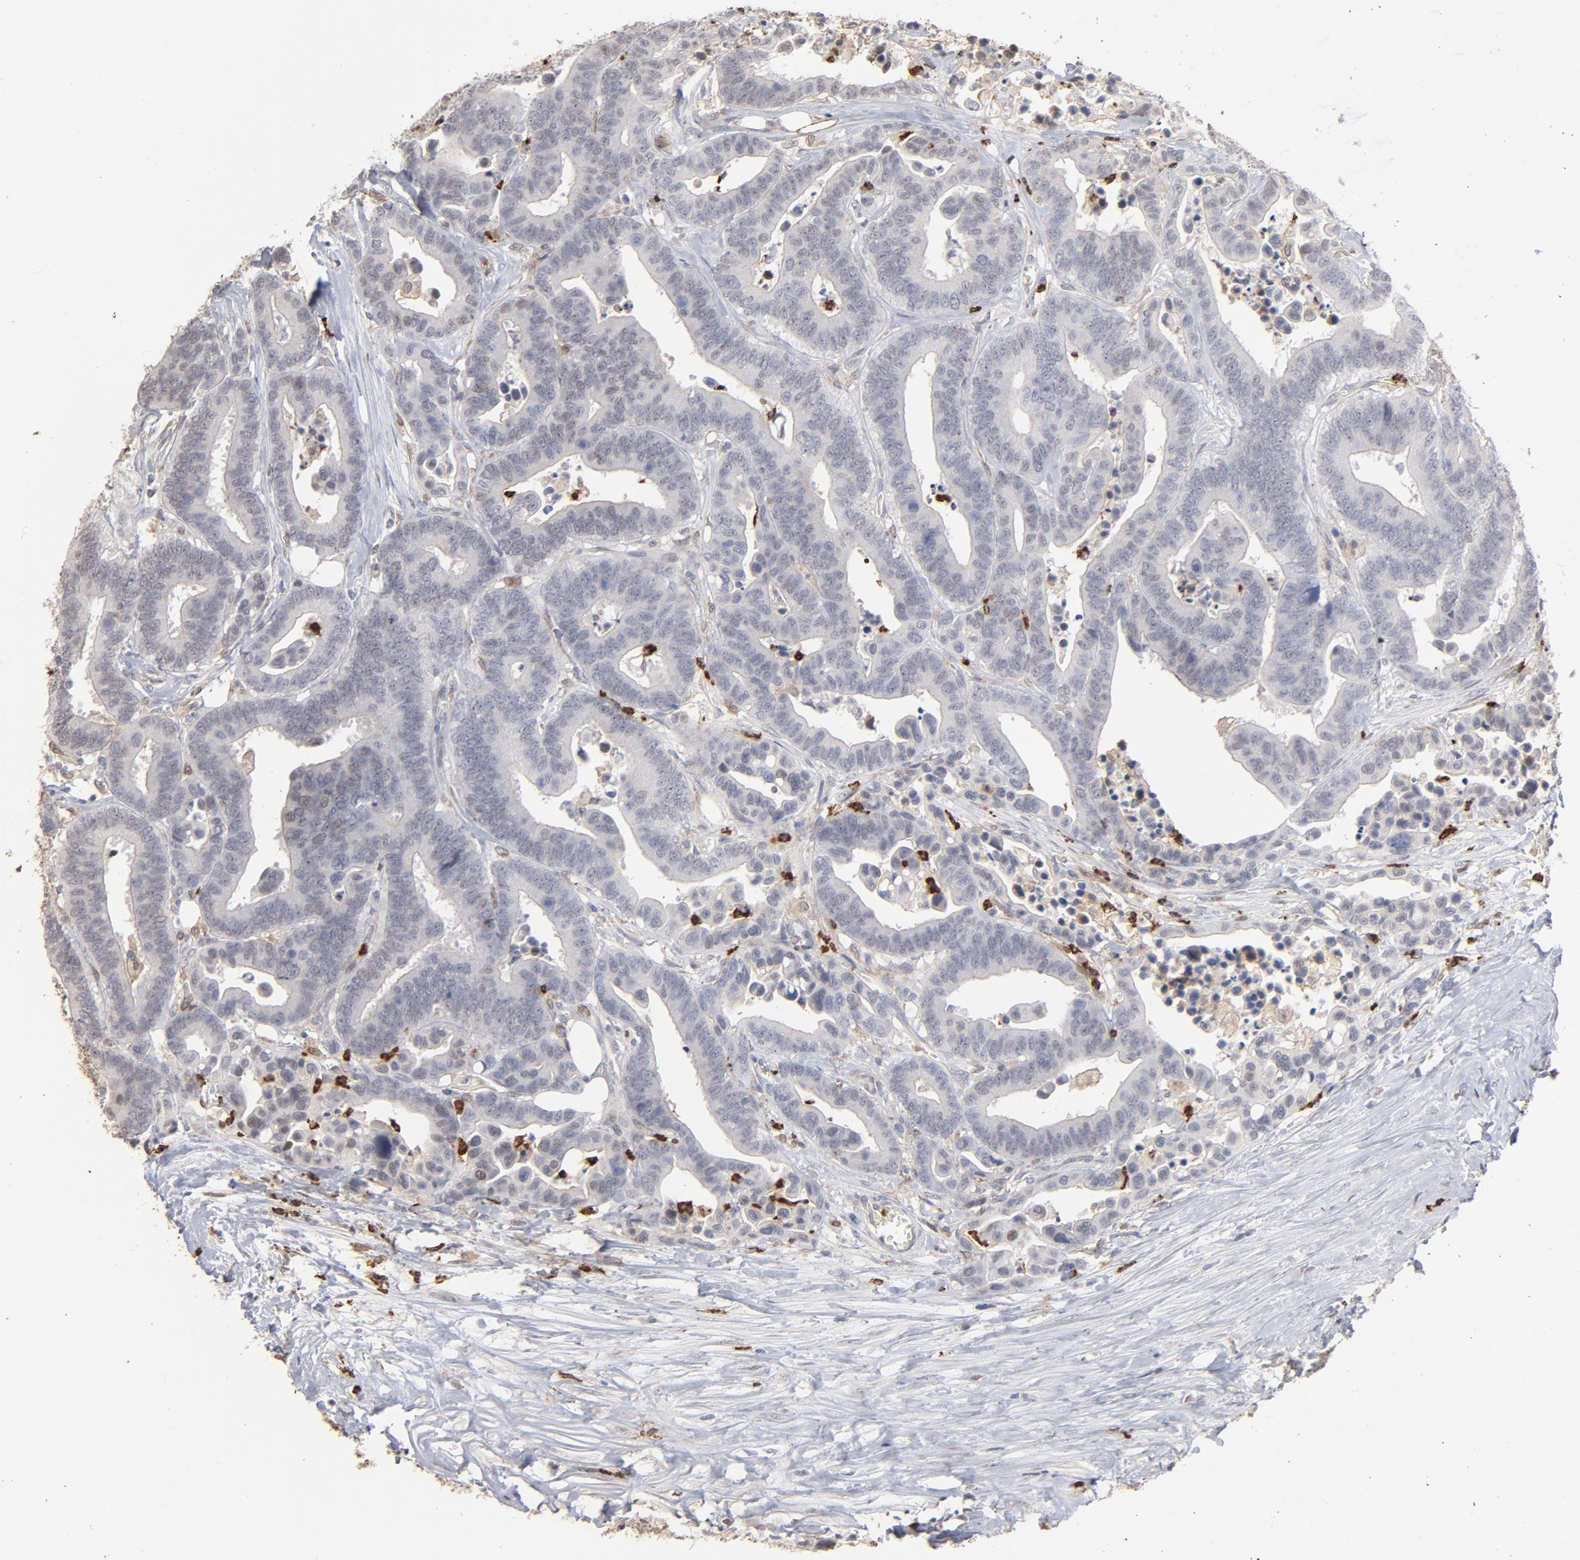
{"staining": {"intensity": "weak", "quantity": "<25%", "location": "cytoplasmic/membranous,nuclear"}, "tissue": "colorectal cancer", "cell_type": "Tumor cells", "image_type": "cancer", "snomed": [{"axis": "morphology", "description": "Adenocarcinoma, NOS"}, {"axis": "topography", "description": "Colon"}], "caption": "There is no significant staining in tumor cells of colorectal cancer.", "gene": "PNMA1", "patient": {"sex": "male", "age": 82}}